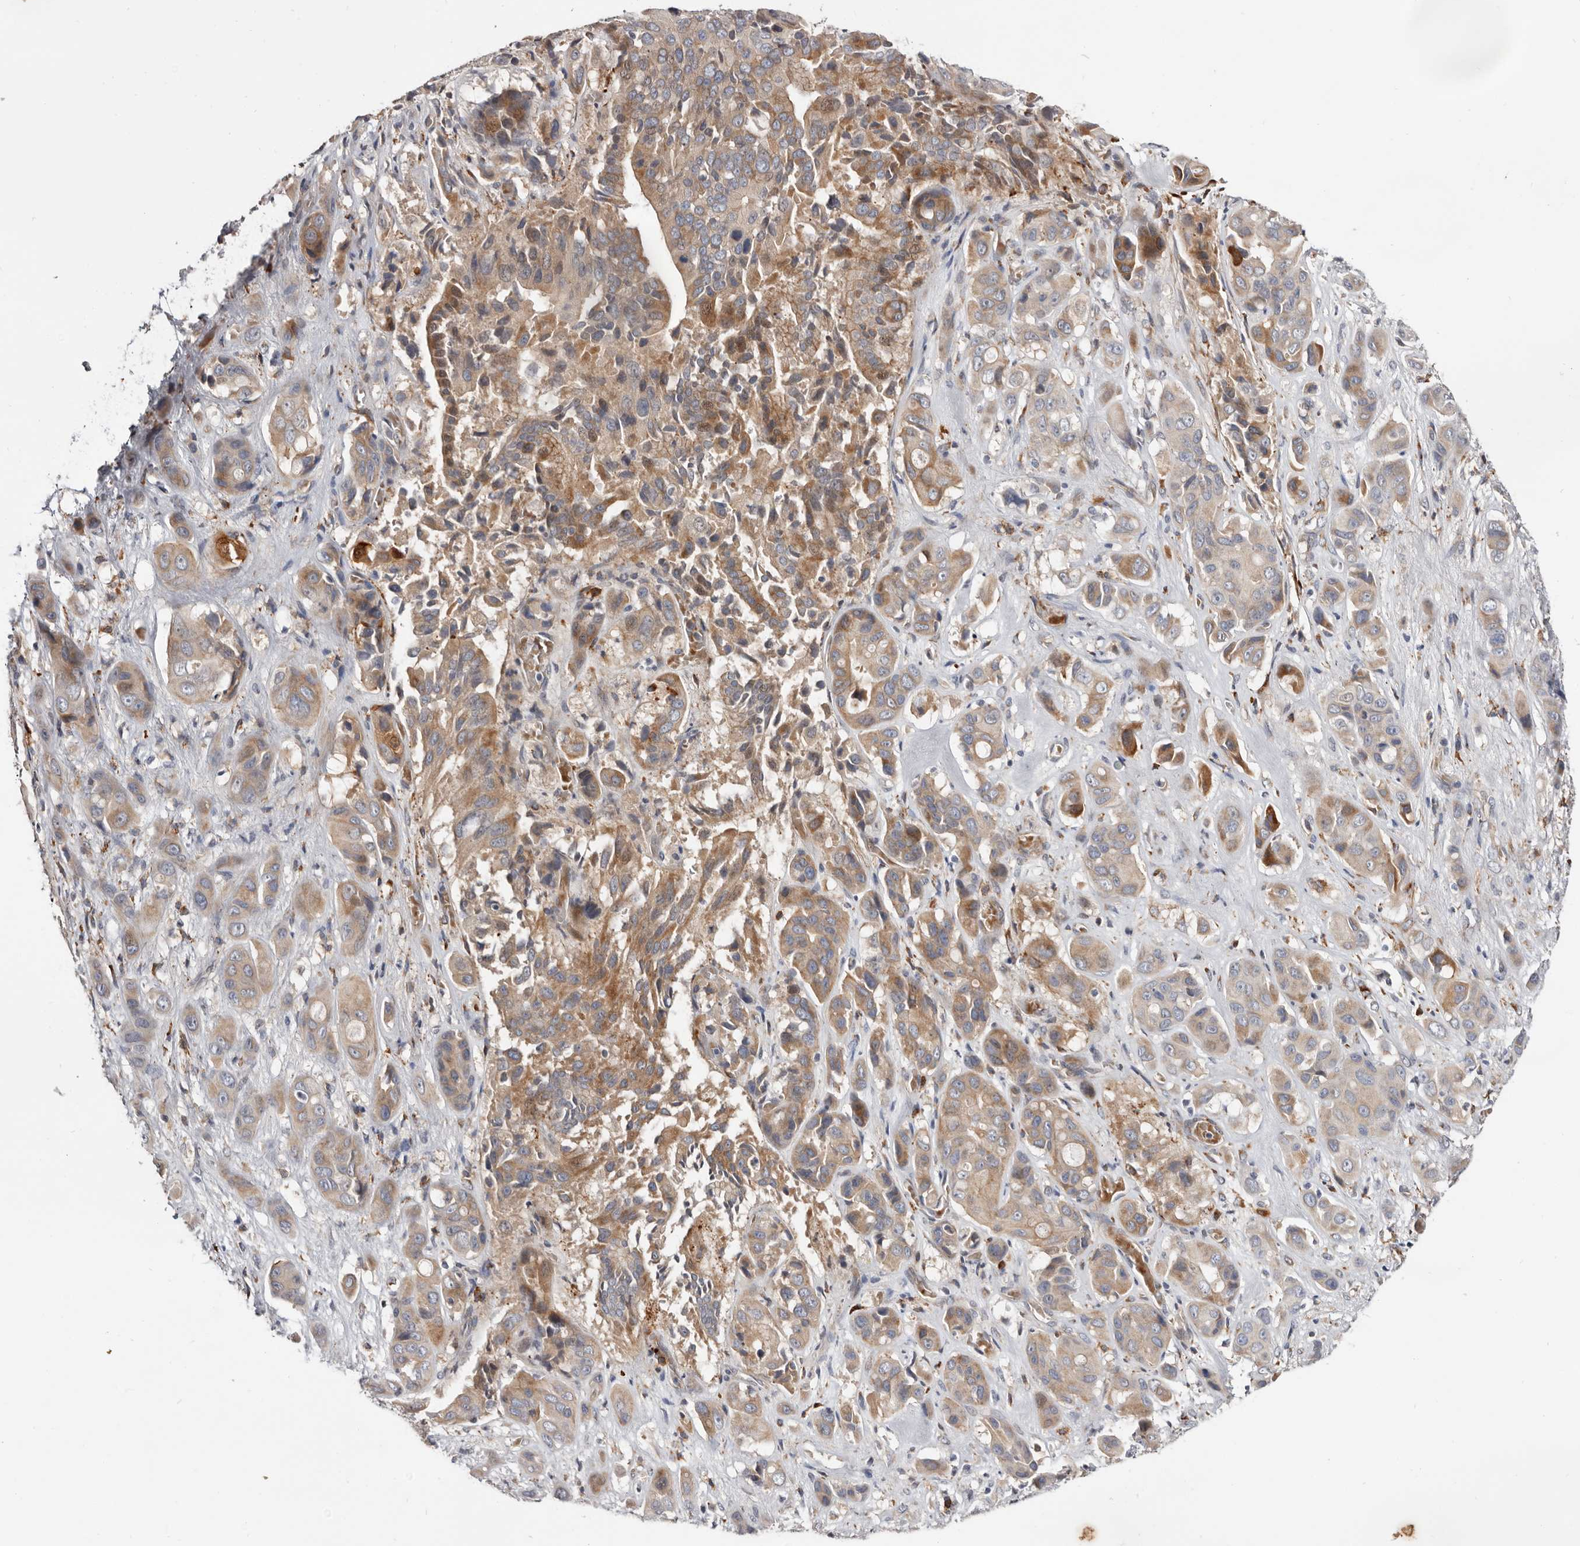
{"staining": {"intensity": "moderate", "quantity": ">75%", "location": "cytoplasmic/membranous"}, "tissue": "liver cancer", "cell_type": "Tumor cells", "image_type": "cancer", "snomed": [{"axis": "morphology", "description": "Cholangiocarcinoma"}, {"axis": "topography", "description": "Liver"}], "caption": "The immunohistochemical stain highlights moderate cytoplasmic/membranous expression in tumor cells of liver cancer (cholangiocarcinoma) tissue.", "gene": "USH1C", "patient": {"sex": "female", "age": 52}}